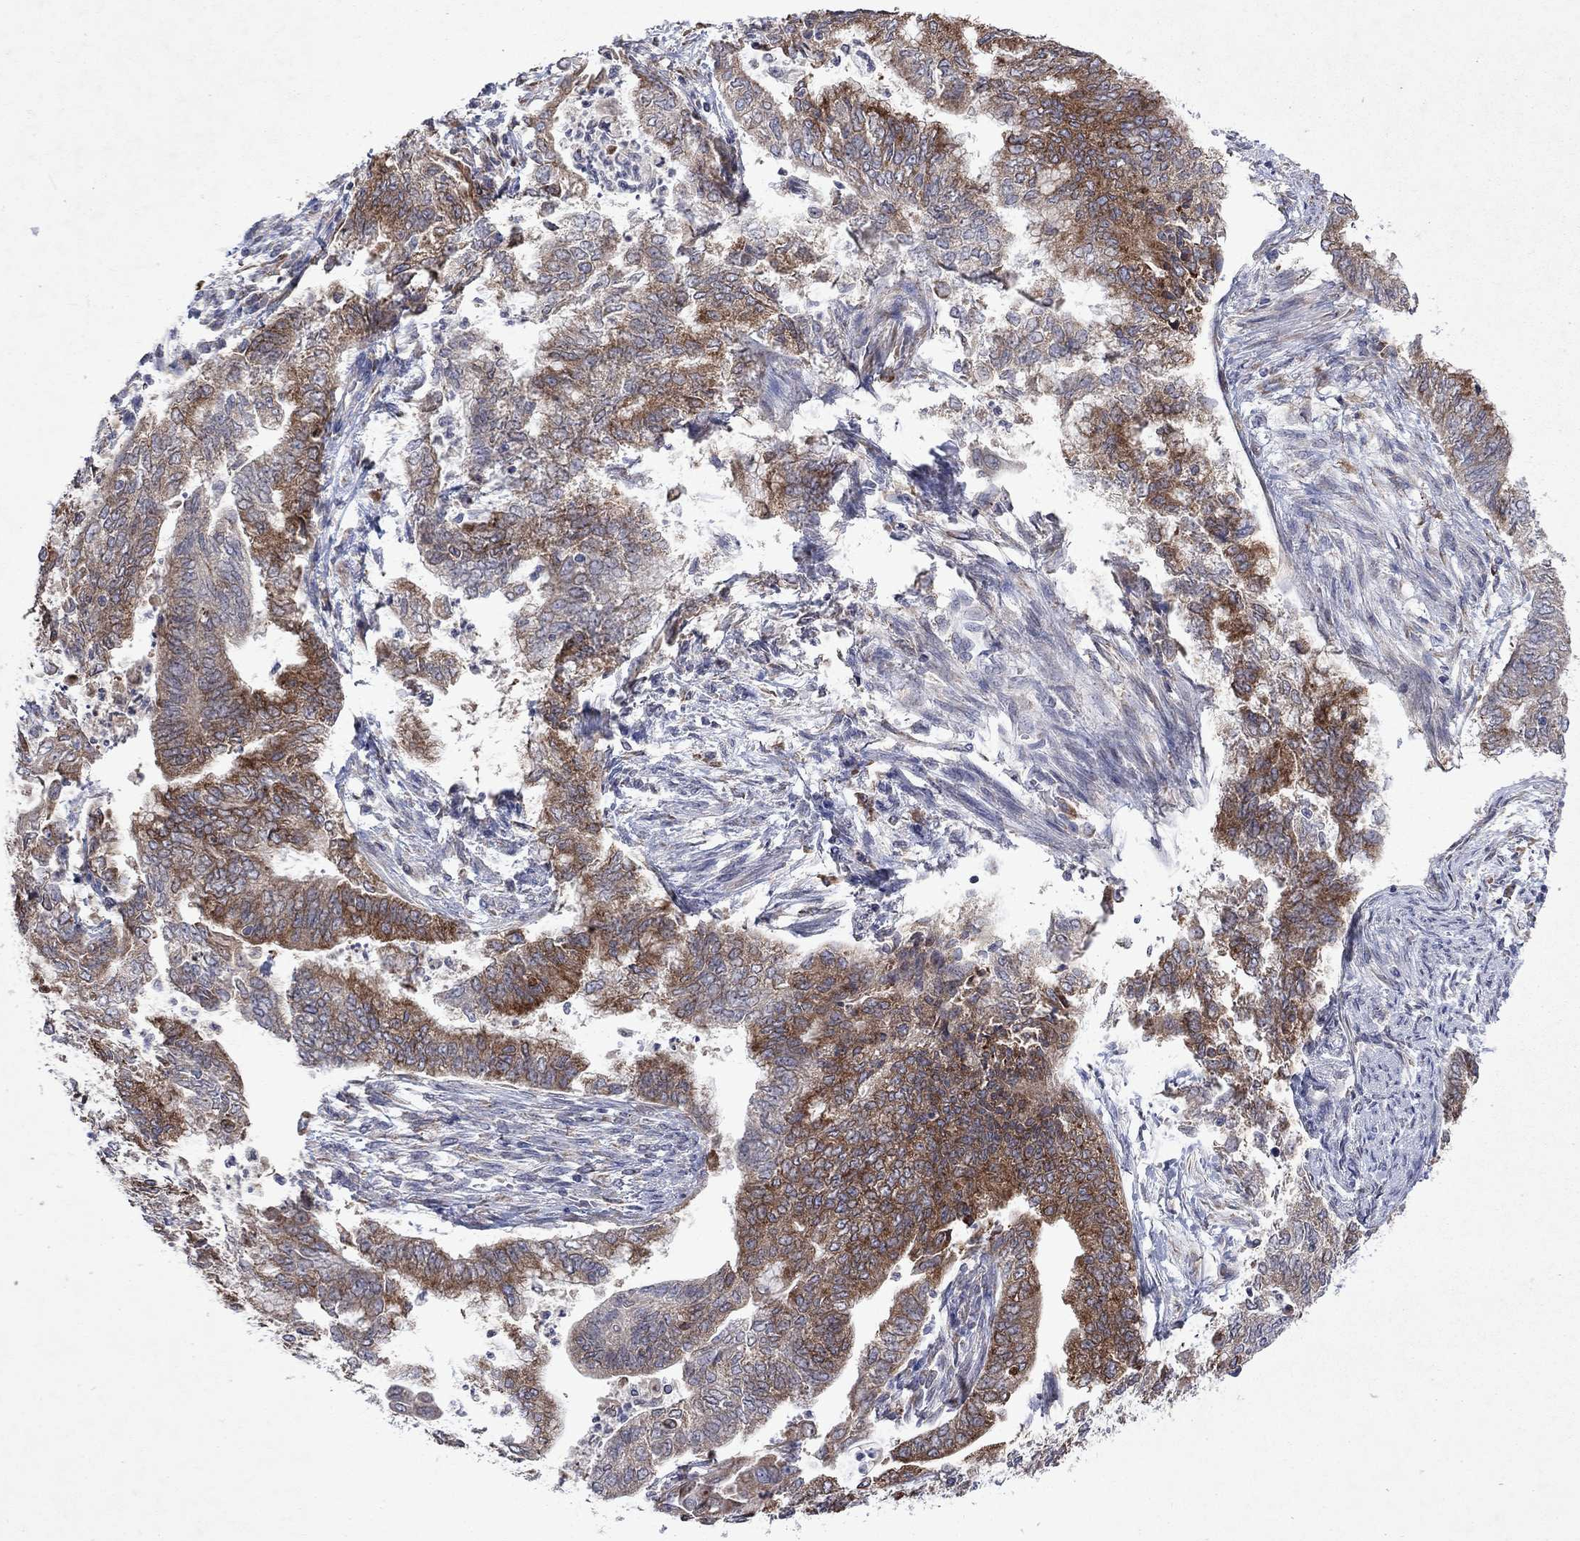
{"staining": {"intensity": "strong", "quantity": "25%-75%", "location": "cytoplasmic/membranous"}, "tissue": "endometrial cancer", "cell_type": "Tumor cells", "image_type": "cancer", "snomed": [{"axis": "morphology", "description": "Adenocarcinoma, NOS"}, {"axis": "topography", "description": "Endometrium"}], "caption": "Protein expression analysis of adenocarcinoma (endometrial) shows strong cytoplasmic/membranous expression in about 25%-75% of tumor cells.", "gene": "TMEM97", "patient": {"sex": "female", "age": 65}}